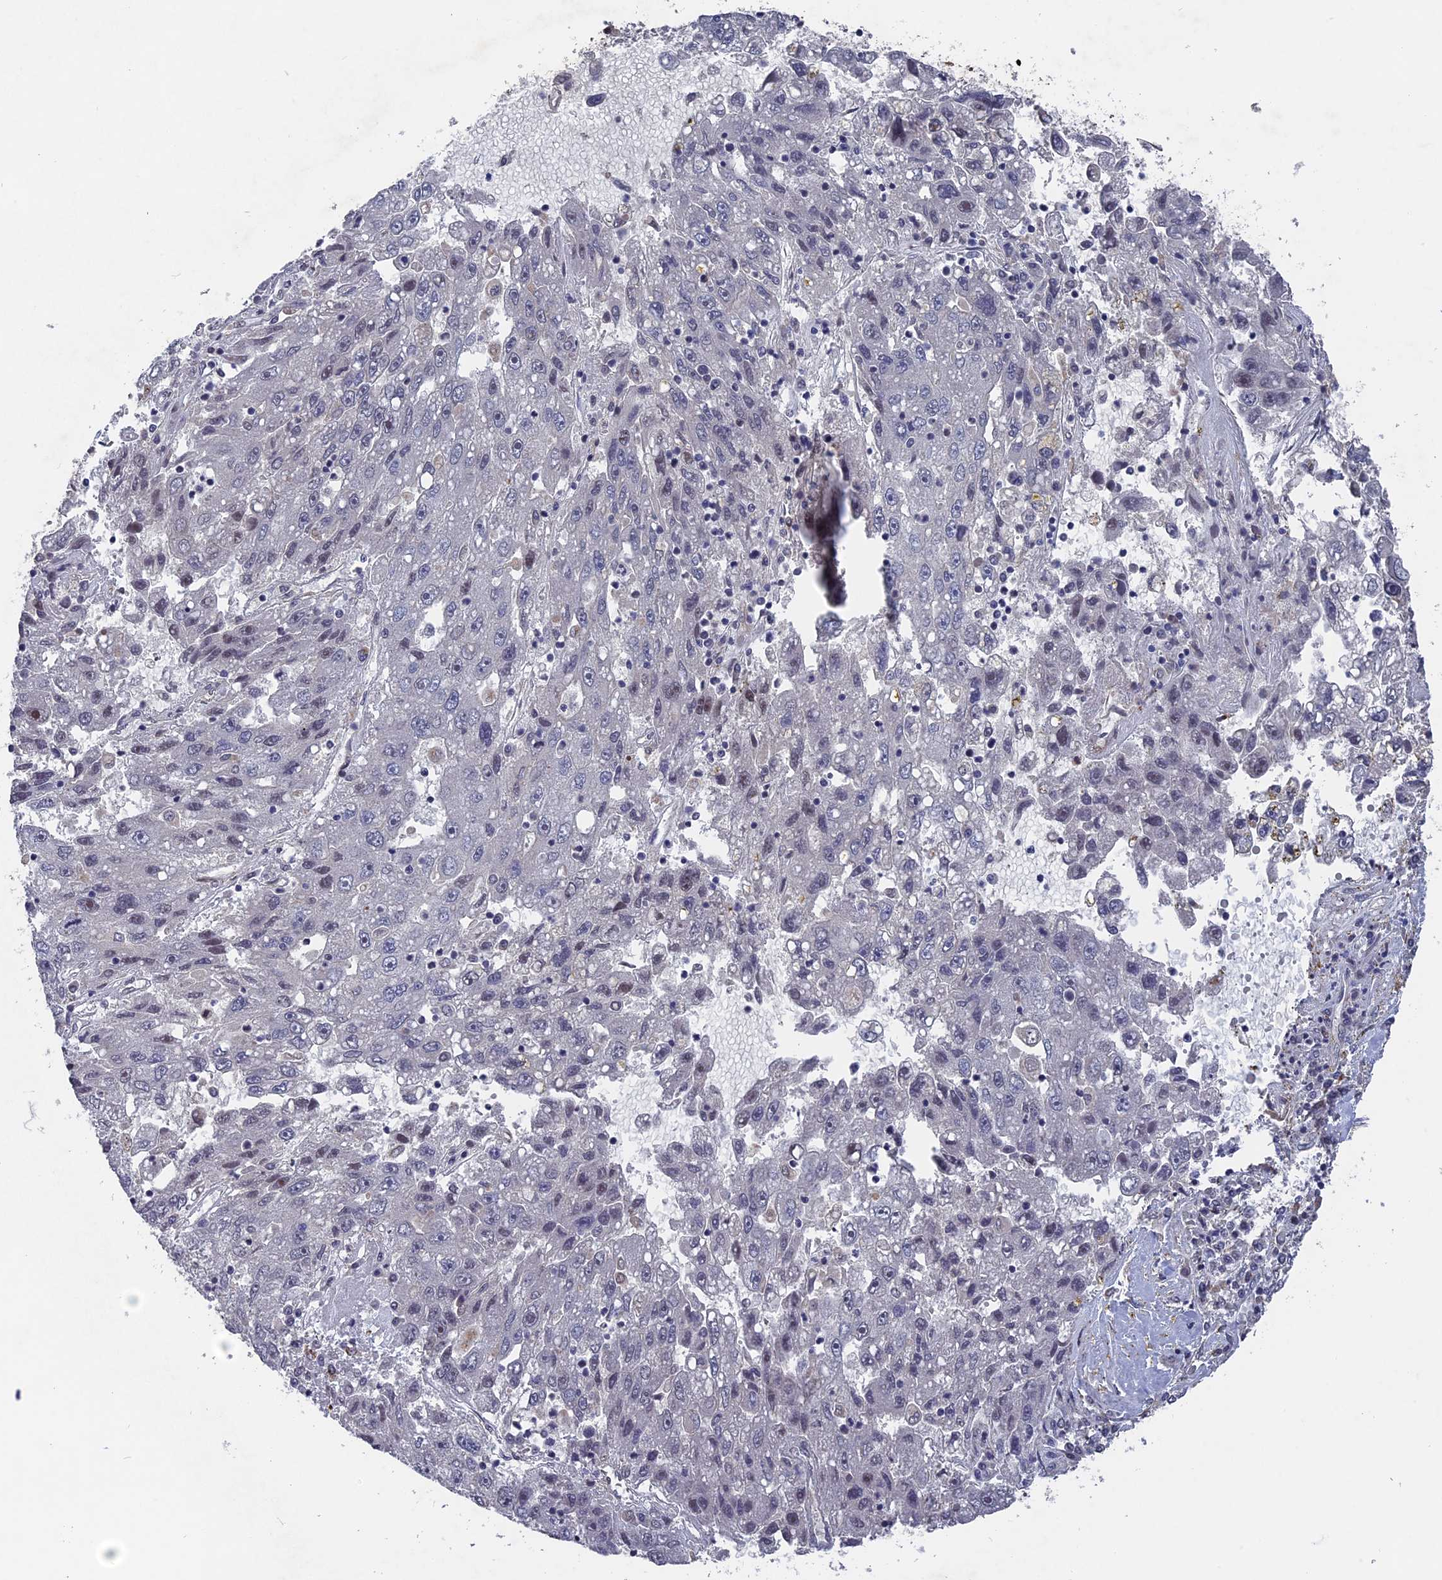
{"staining": {"intensity": "negative", "quantity": "none", "location": "none"}, "tissue": "liver cancer", "cell_type": "Tumor cells", "image_type": "cancer", "snomed": [{"axis": "morphology", "description": "Carcinoma, Hepatocellular, NOS"}, {"axis": "topography", "description": "Liver"}], "caption": "A high-resolution micrograph shows IHC staining of hepatocellular carcinoma (liver), which reveals no significant positivity in tumor cells.", "gene": "NOSIP", "patient": {"sex": "male", "age": 49}}